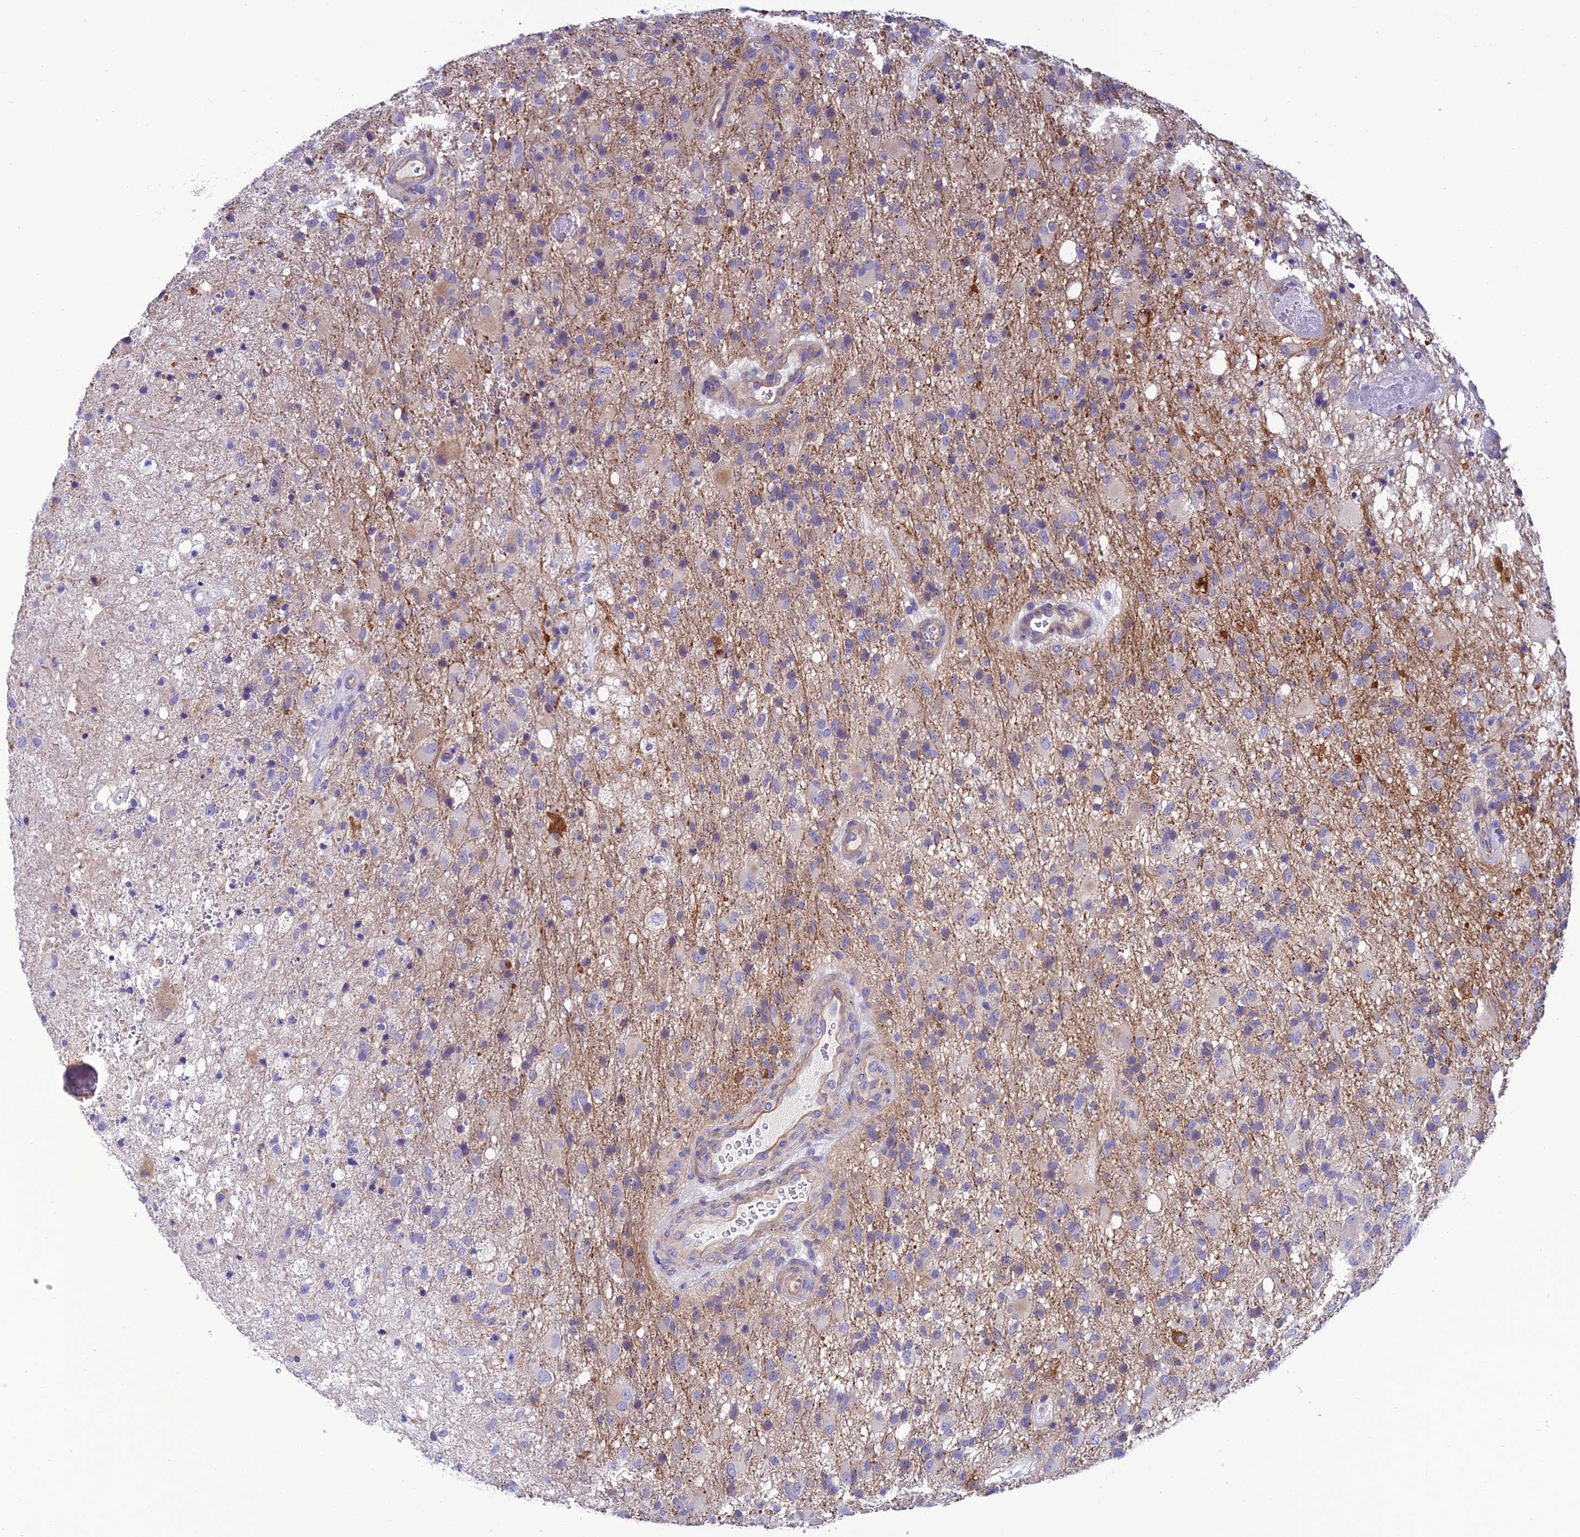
{"staining": {"intensity": "negative", "quantity": "none", "location": "none"}, "tissue": "glioma", "cell_type": "Tumor cells", "image_type": "cancer", "snomed": [{"axis": "morphology", "description": "Glioma, malignant, High grade"}, {"axis": "topography", "description": "Brain"}], "caption": "This photomicrograph is of glioma stained with IHC to label a protein in brown with the nuclei are counter-stained blue. There is no staining in tumor cells. (DAB immunohistochemistry (IHC) visualized using brightfield microscopy, high magnification).", "gene": "PPFIA3", "patient": {"sex": "female", "age": 74}}